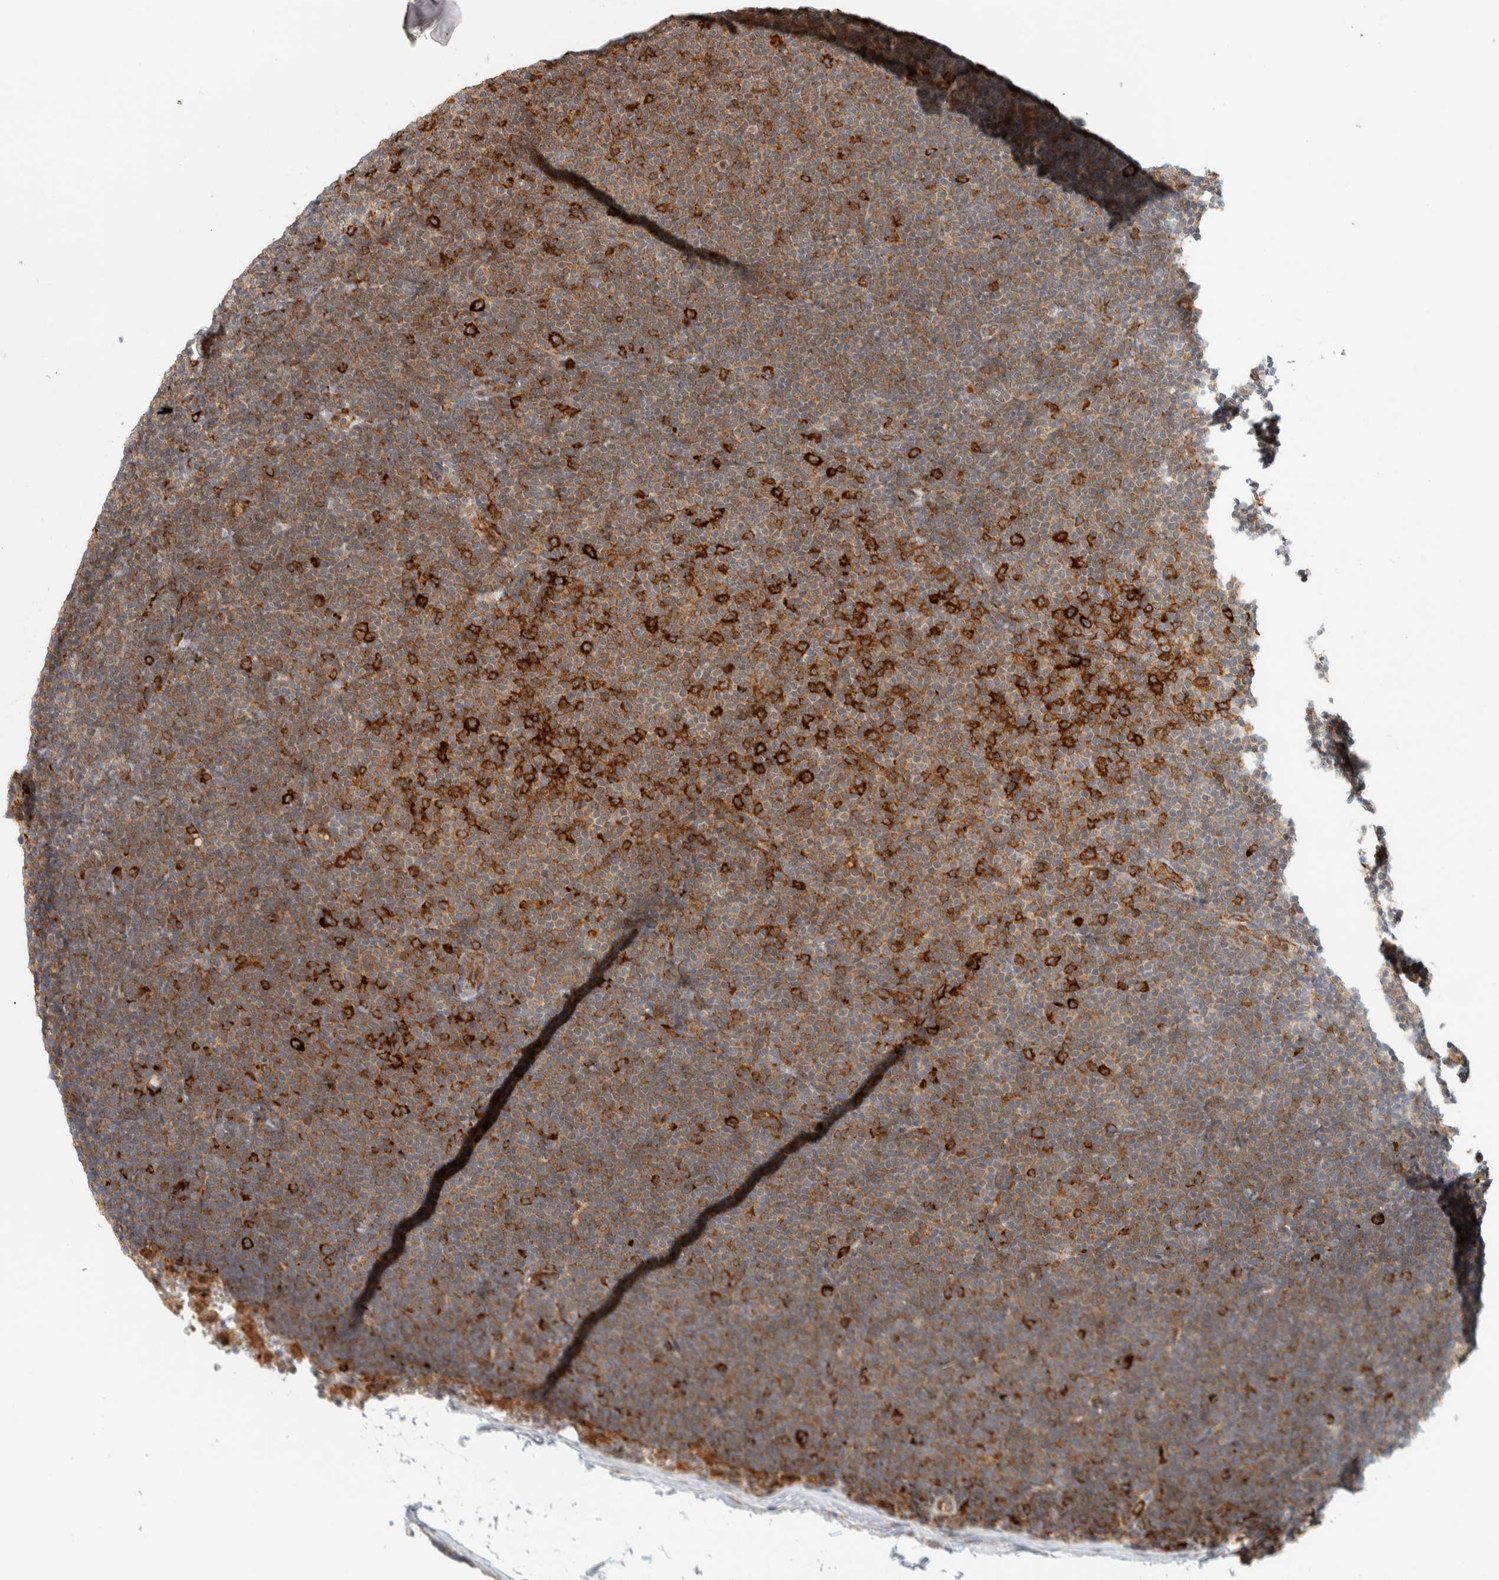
{"staining": {"intensity": "strong", "quantity": ">75%", "location": "cytoplasmic/membranous"}, "tissue": "lymphoma", "cell_type": "Tumor cells", "image_type": "cancer", "snomed": [{"axis": "morphology", "description": "Malignant lymphoma, non-Hodgkin's type, Low grade"}, {"axis": "topography", "description": "Lymph node"}], "caption": "DAB (3,3'-diaminobenzidine) immunohistochemical staining of malignant lymphoma, non-Hodgkin's type (low-grade) shows strong cytoplasmic/membranous protein positivity in about >75% of tumor cells. (Brightfield microscopy of DAB IHC at high magnification).", "gene": "LLGL2", "patient": {"sex": "female", "age": 53}}